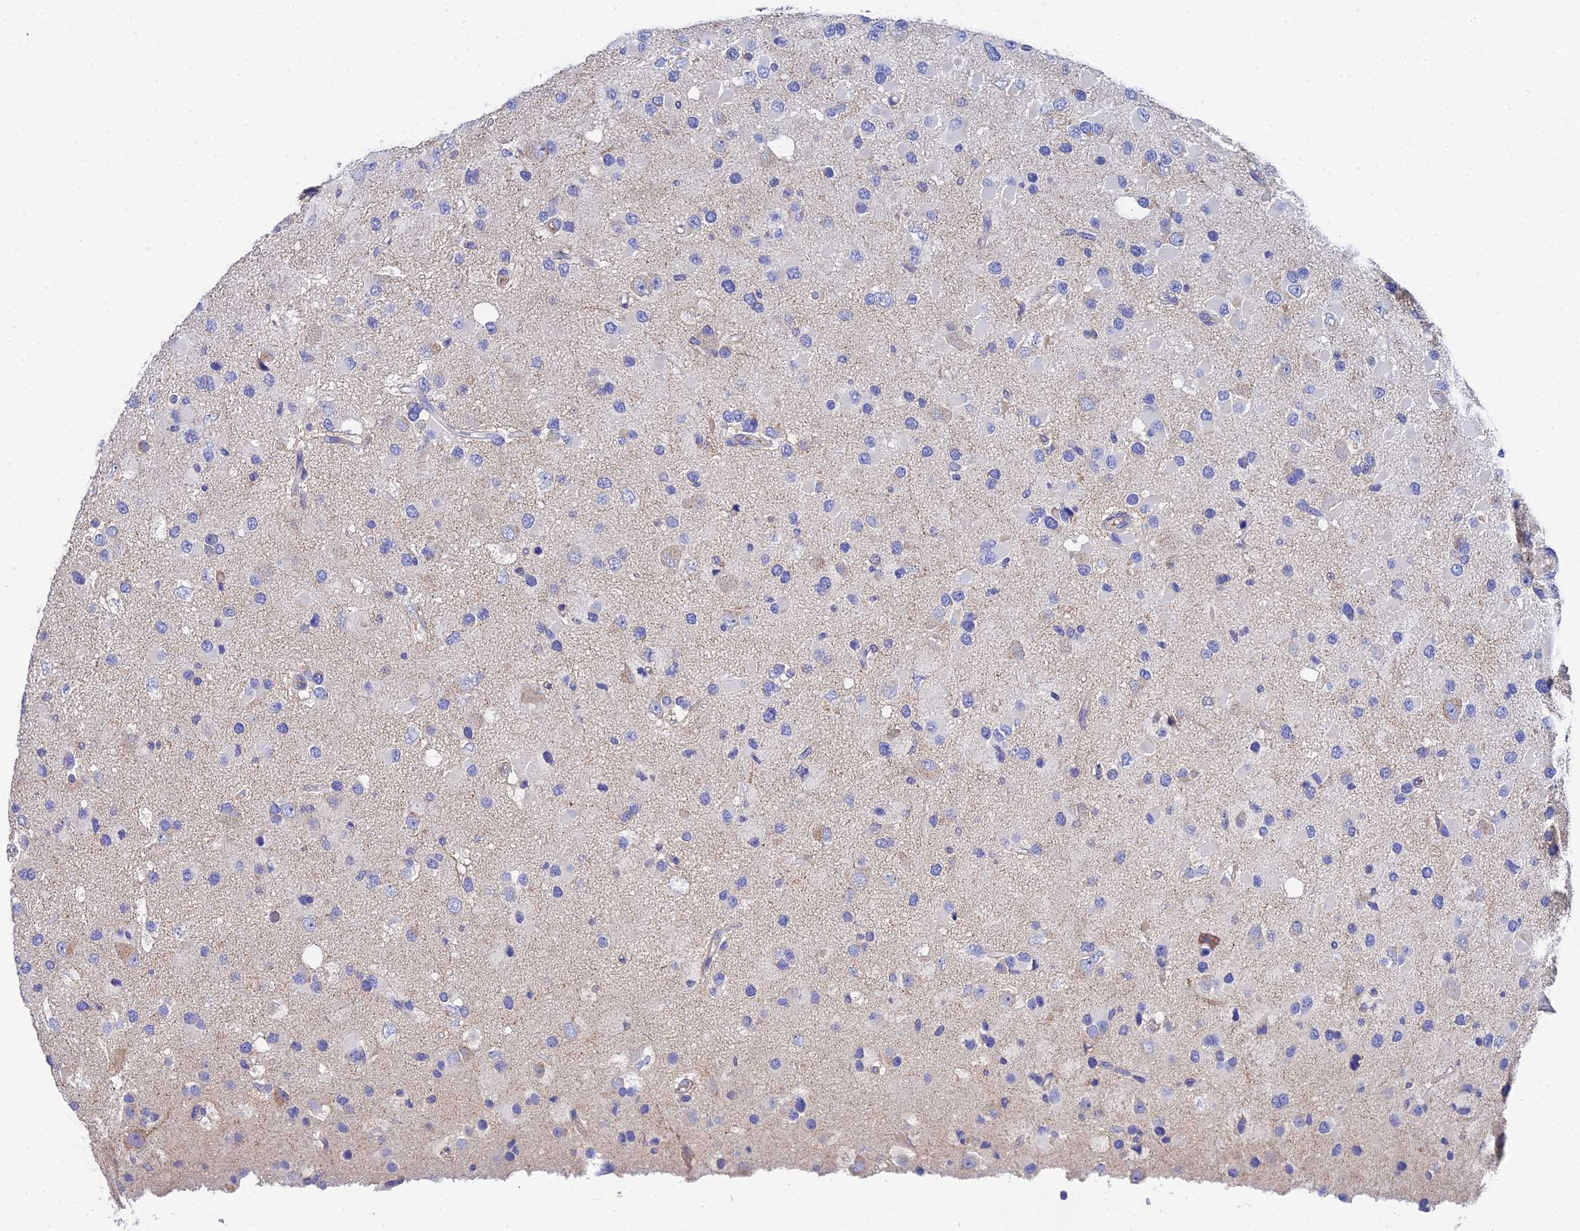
{"staining": {"intensity": "moderate", "quantity": "<25%", "location": "cytoplasmic/membranous"}, "tissue": "glioma", "cell_type": "Tumor cells", "image_type": "cancer", "snomed": [{"axis": "morphology", "description": "Glioma, malignant, High grade"}, {"axis": "topography", "description": "Brain"}], "caption": "Immunohistochemistry (IHC) of glioma shows low levels of moderate cytoplasmic/membranous staining in approximately <25% of tumor cells.", "gene": "UBE2L3", "patient": {"sex": "male", "age": 53}}